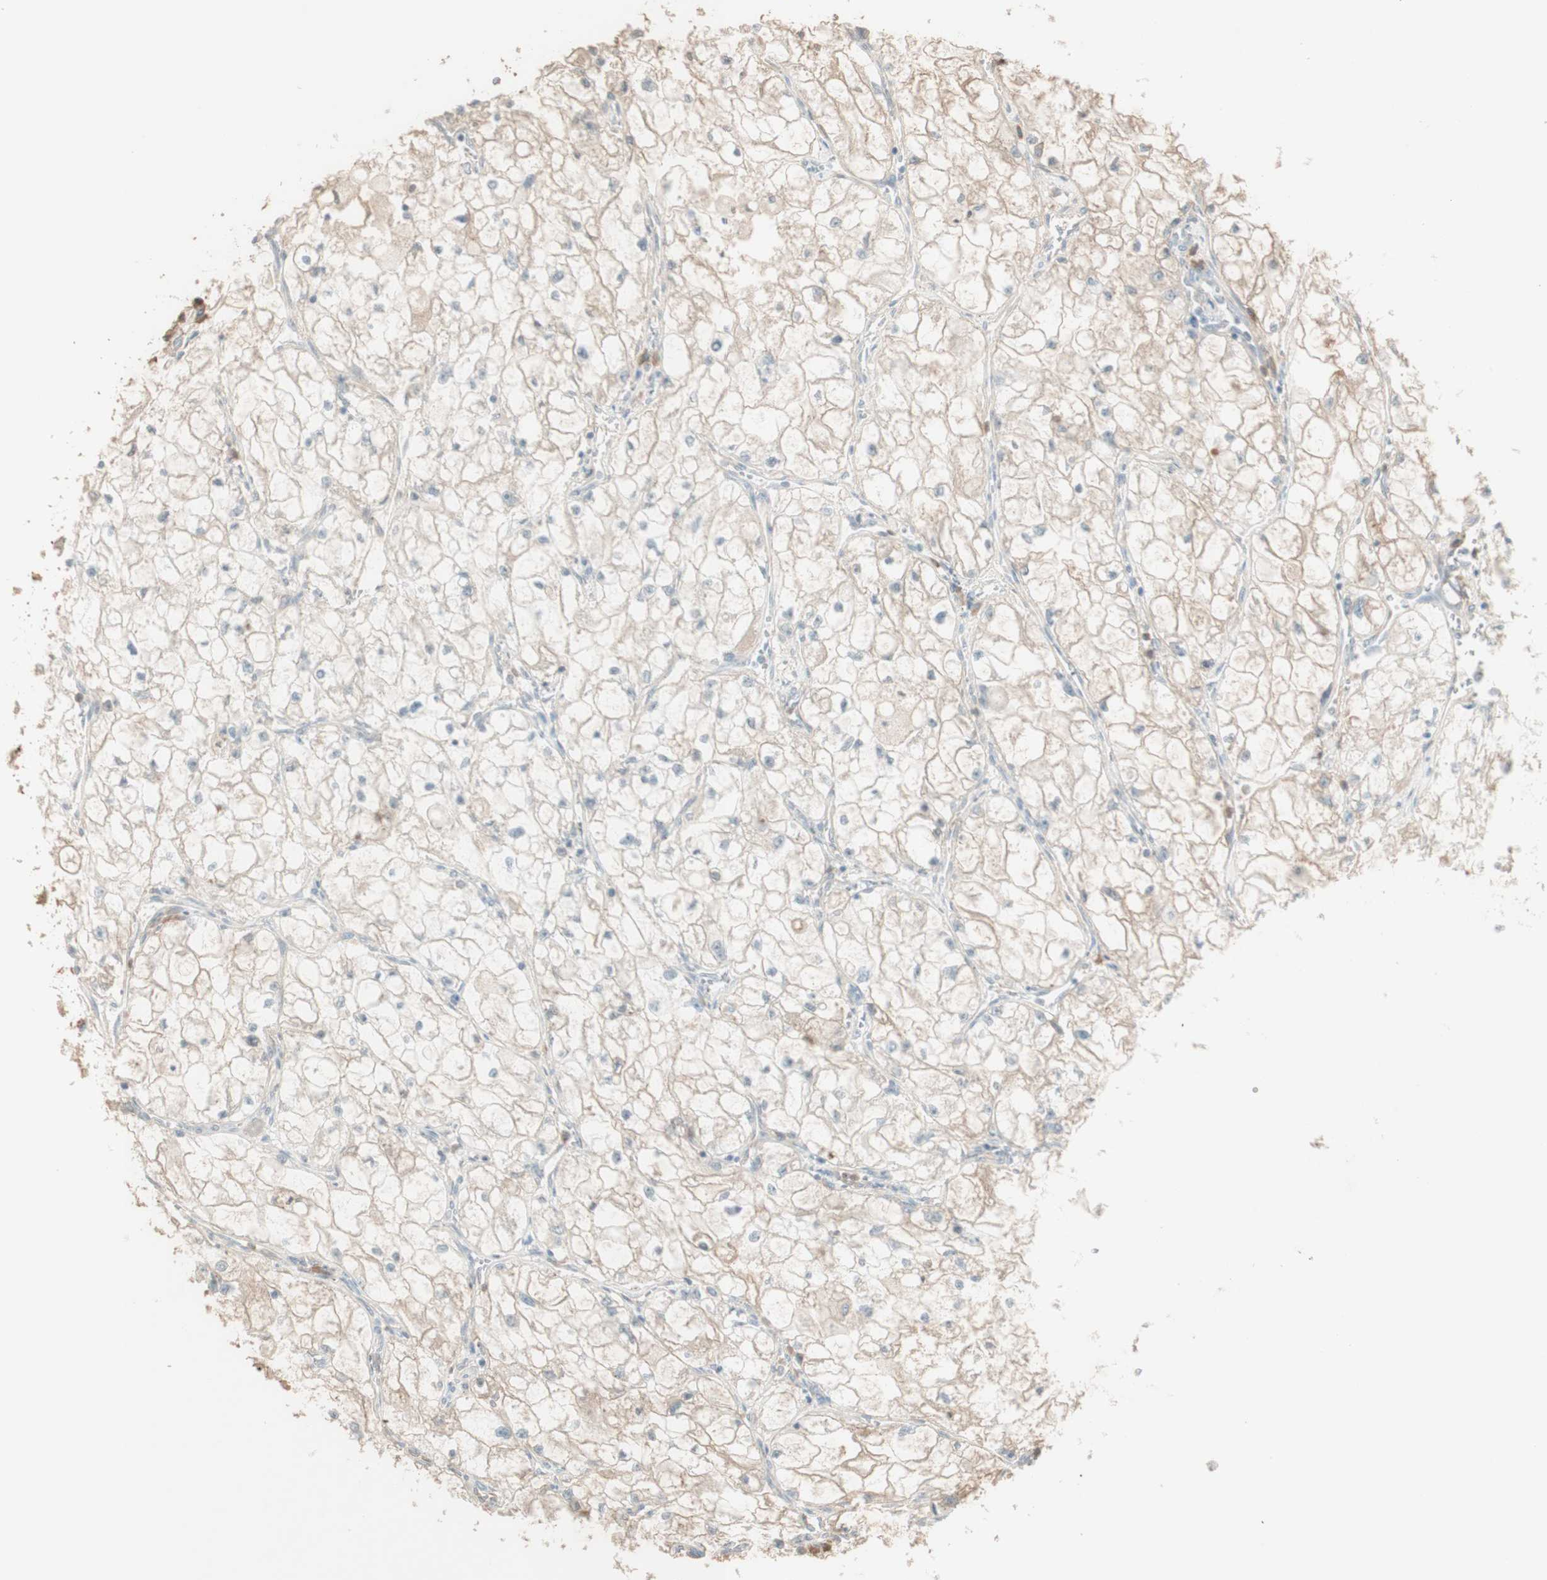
{"staining": {"intensity": "negative", "quantity": "none", "location": "none"}, "tissue": "renal cancer", "cell_type": "Tumor cells", "image_type": "cancer", "snomed": [{"axis": "morphology", "description": "Adenocarcinoma, NOS"}, {"axis": "topography", "description": "Kidney"}], "caption": "Immunohistochemistry (IHC) image of neoplastic tissue: renal cancer stained with DAB reveals no significant protein staining in tumor cells.", "gene": "IFNG", "patient": {"sex": "female", "age": 70}}